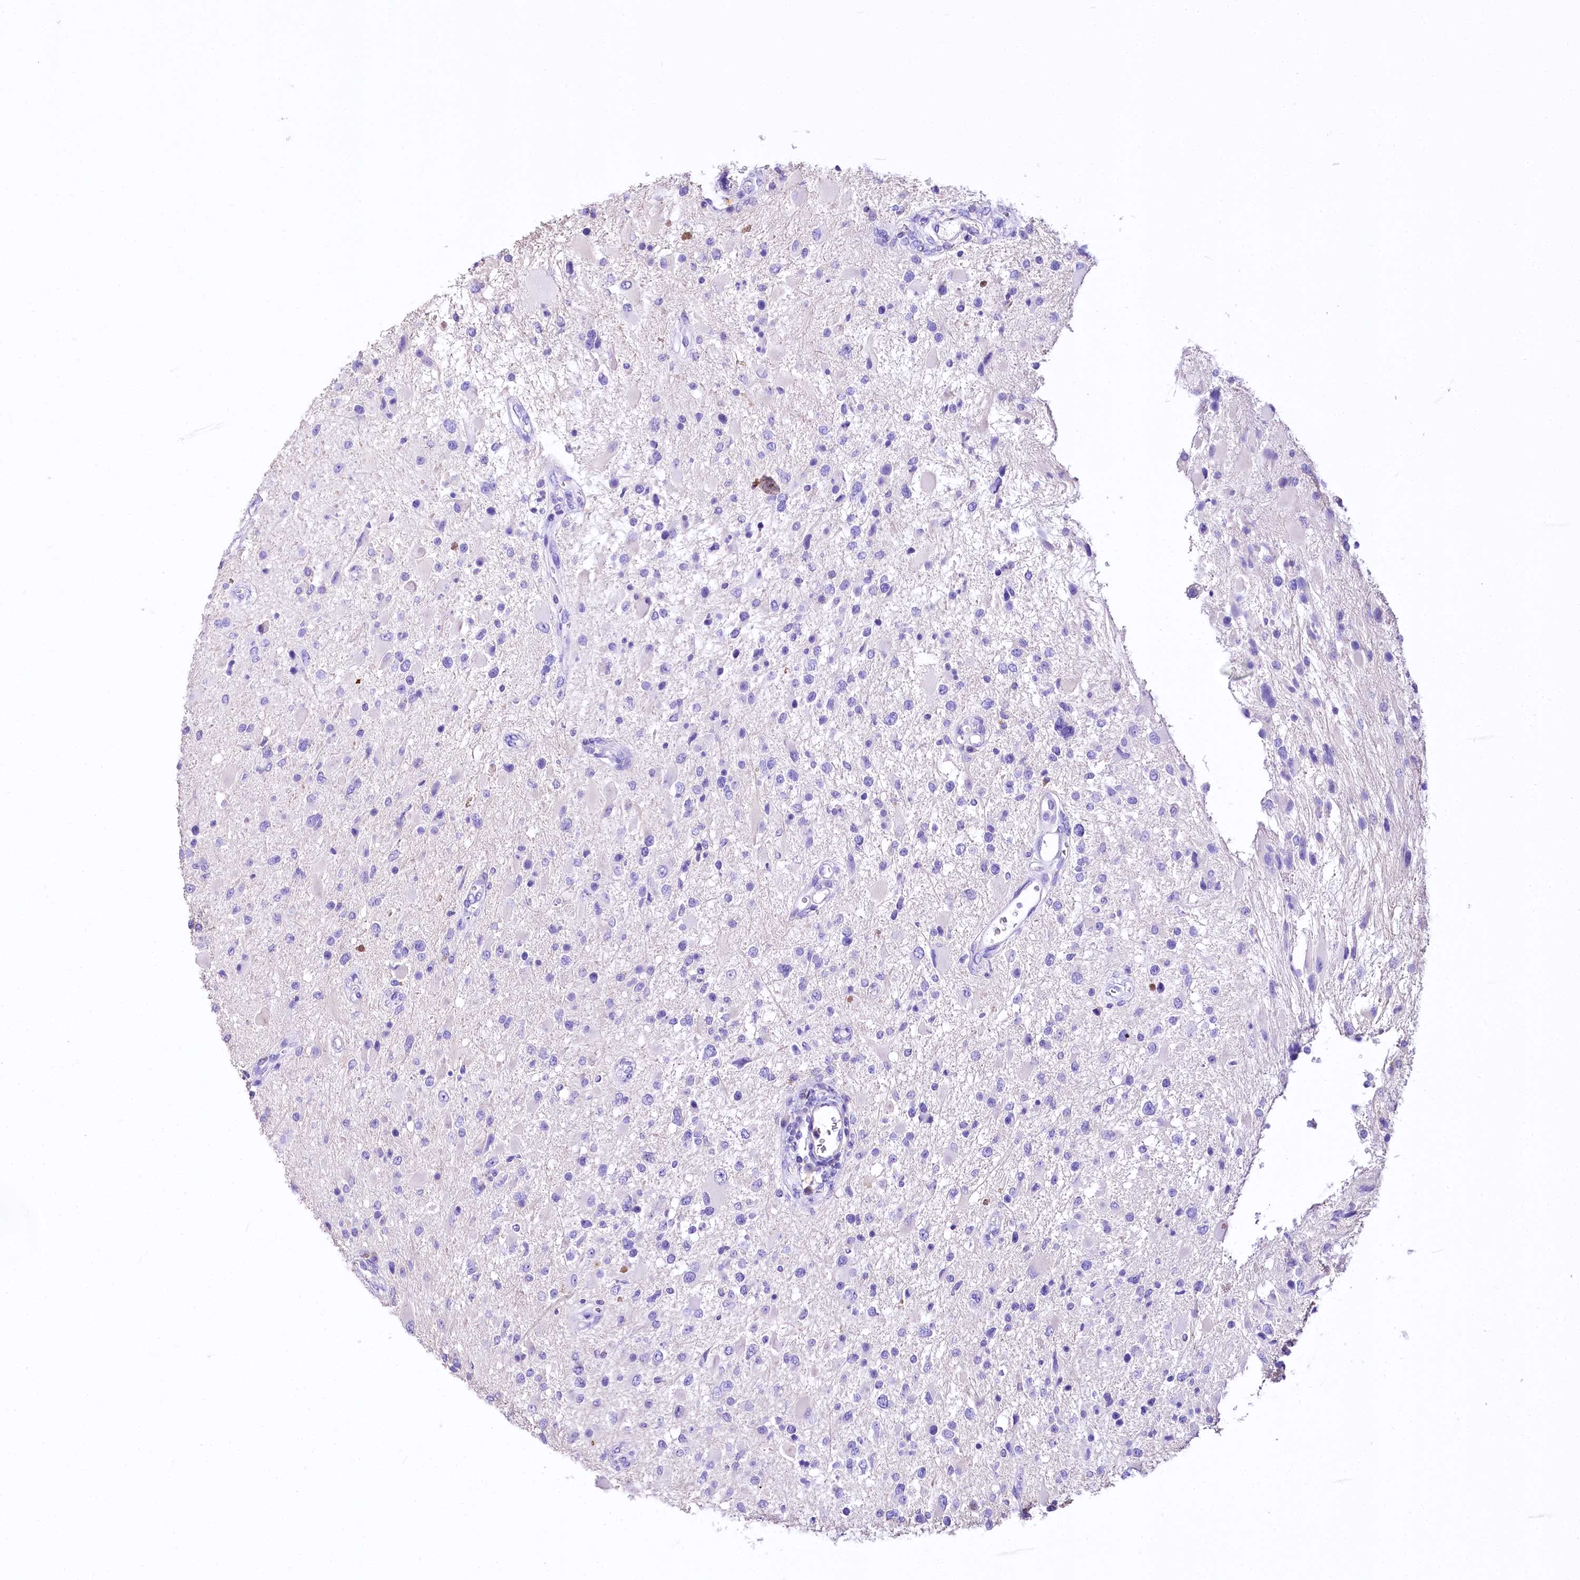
{"staining": {"intensity": "negative", "quantity": "none", "location": "none"}, "tissue": "glioma", "cell_type": "Tumor cells", "image_type": "cancer", "snomed": [{"axis": "morphology", "description": "Glioma, malignant, High grade"}, {"axis": "topography", "description": "Brain"}], "caption": "Immunohistochemistry (IHC) of human malignant high-grade glioma shows no staining in tumor cells.", "gene": "A2ML1", "patient": {"sex": "male", "age": 53}}